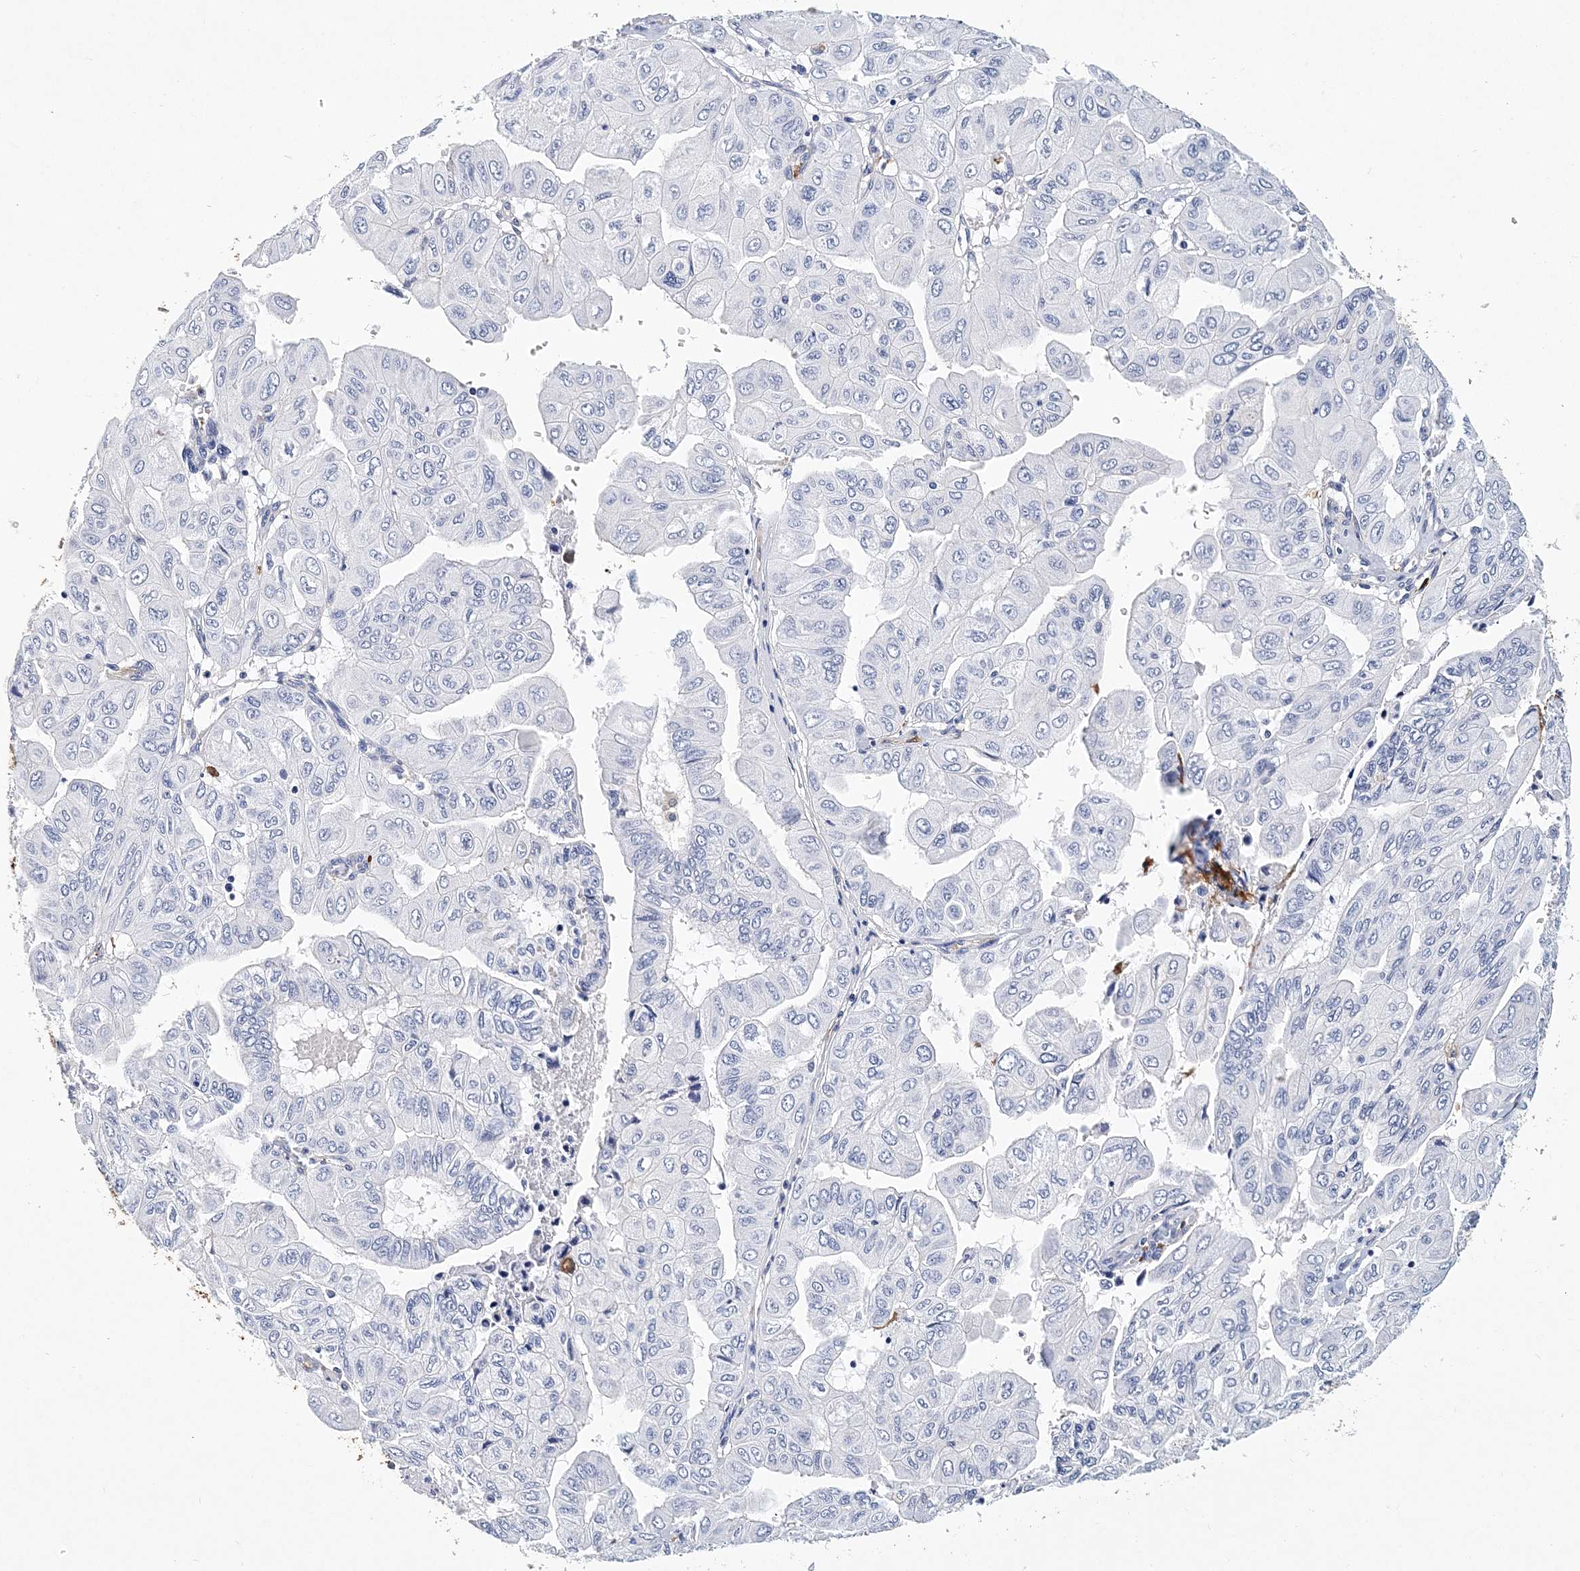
{"staining": {"intensity": "negative", "quantity": "none", "location": "none"}, "tissue": "pancreatic cancer", "cell_type": "Tumor cells", "image_type": "cancer", "snomed": [{"axis": "morphology", "description": "Adenocarcinoma, NOS"}, {"axis": "topography", "description": "Pancreas"}], "caption": "IHC image of neoplastic tissue: pancreatic cancer stained with DAB exhibits no significant protein expression in tumor cells.", "gene": "ITGA2B", "patient": {"sex": "male", "age": 51}}